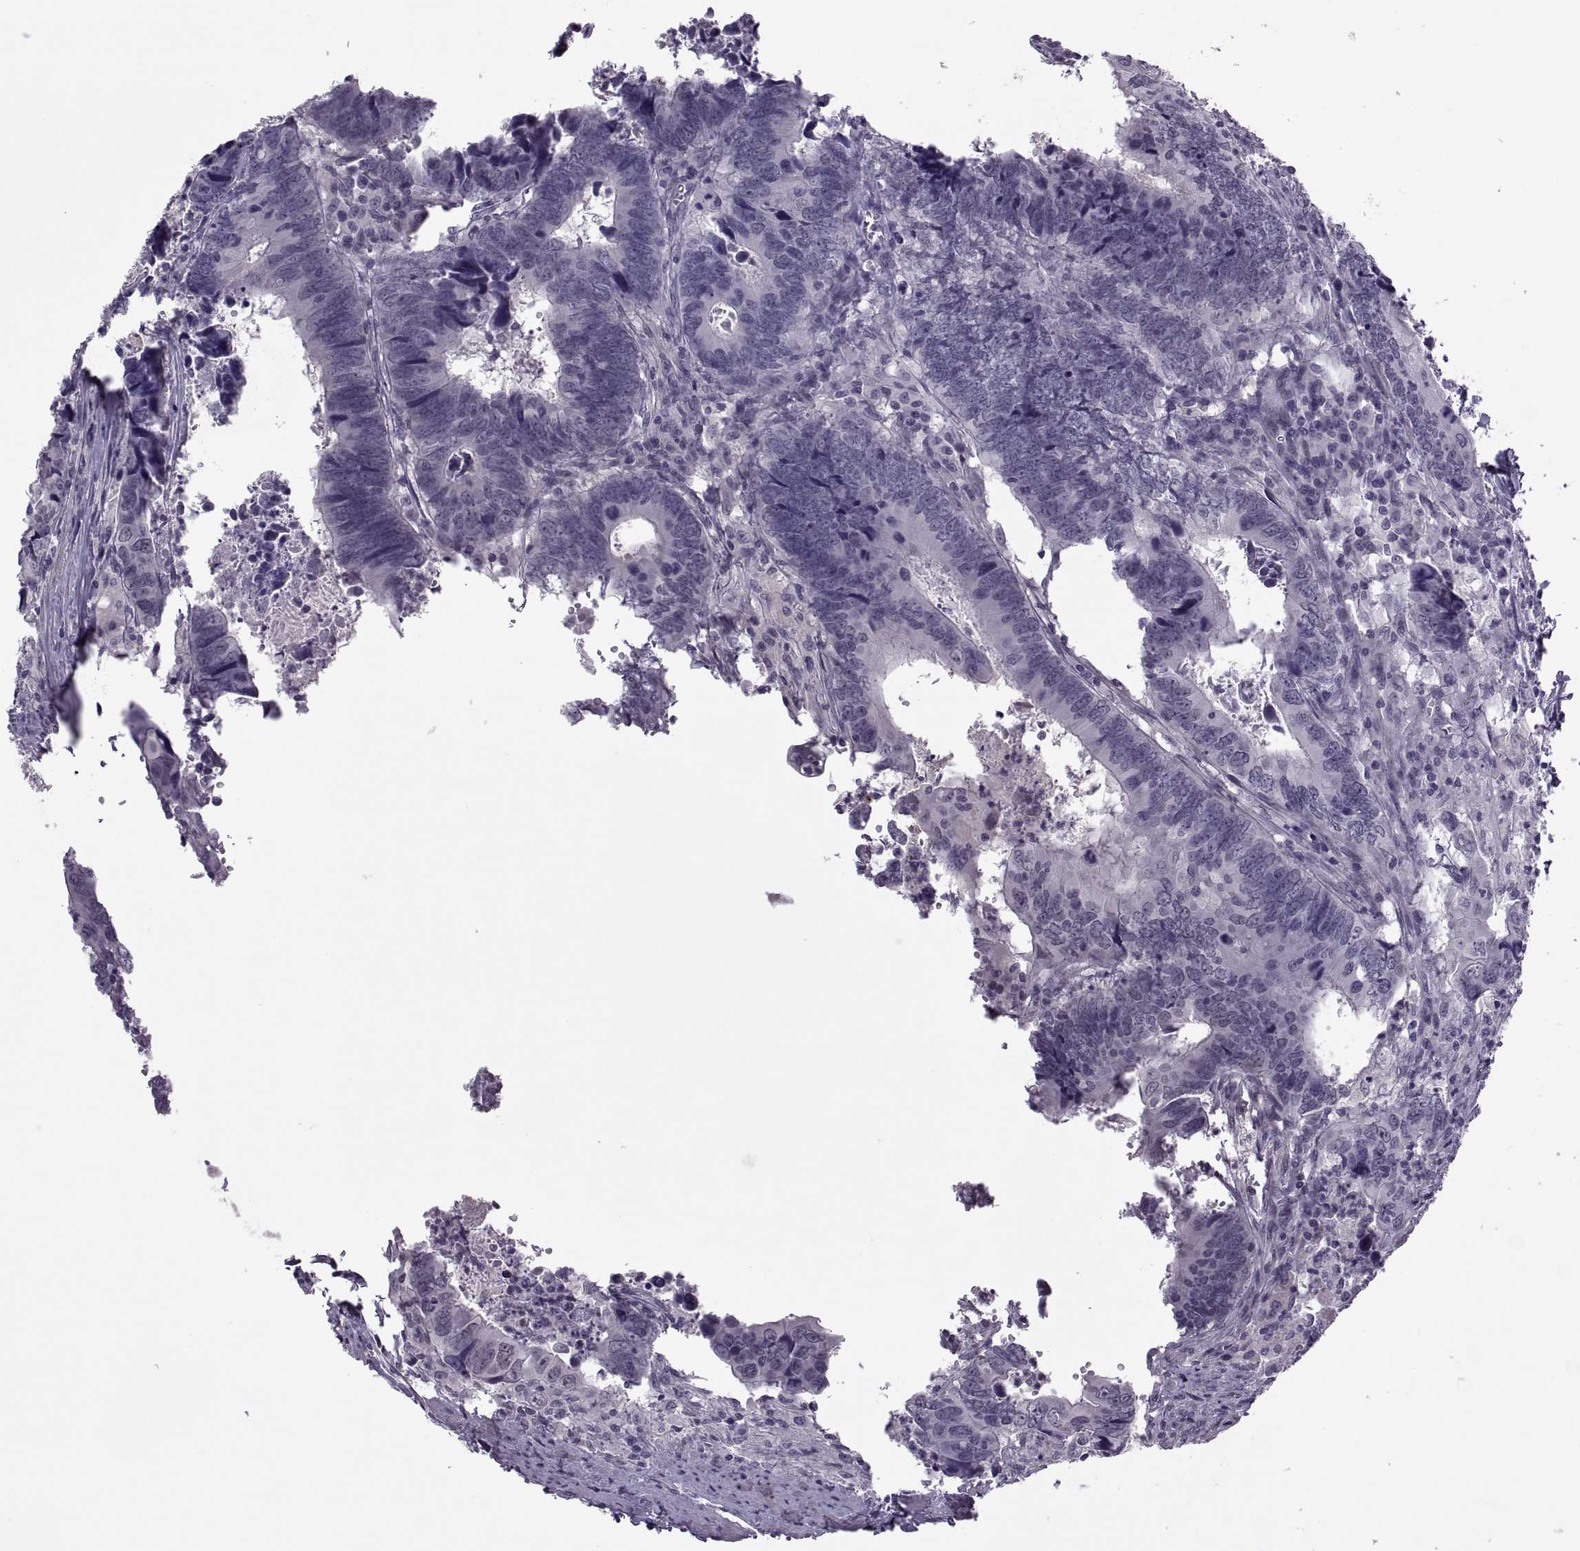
{"staining": {"intensity": "negative", "quantity": "none", "location": "none"}, "tissue": "colorectal cancer", "cell_type": "Tumor cells", "image_type": "cancer", "snomed": [{"axis": "morphology", "description": "Adenocarcinoma, NOS"}, {"axis": "topography", "description": "Colon"}], "caption": "A high-resolution image shows immunohistochemistry (IHC) staining of colorectal cancer, which shows no significant expression in tumor cells.", "gene": "ODF3", "patient": {"sex": "female", "age": 82}}